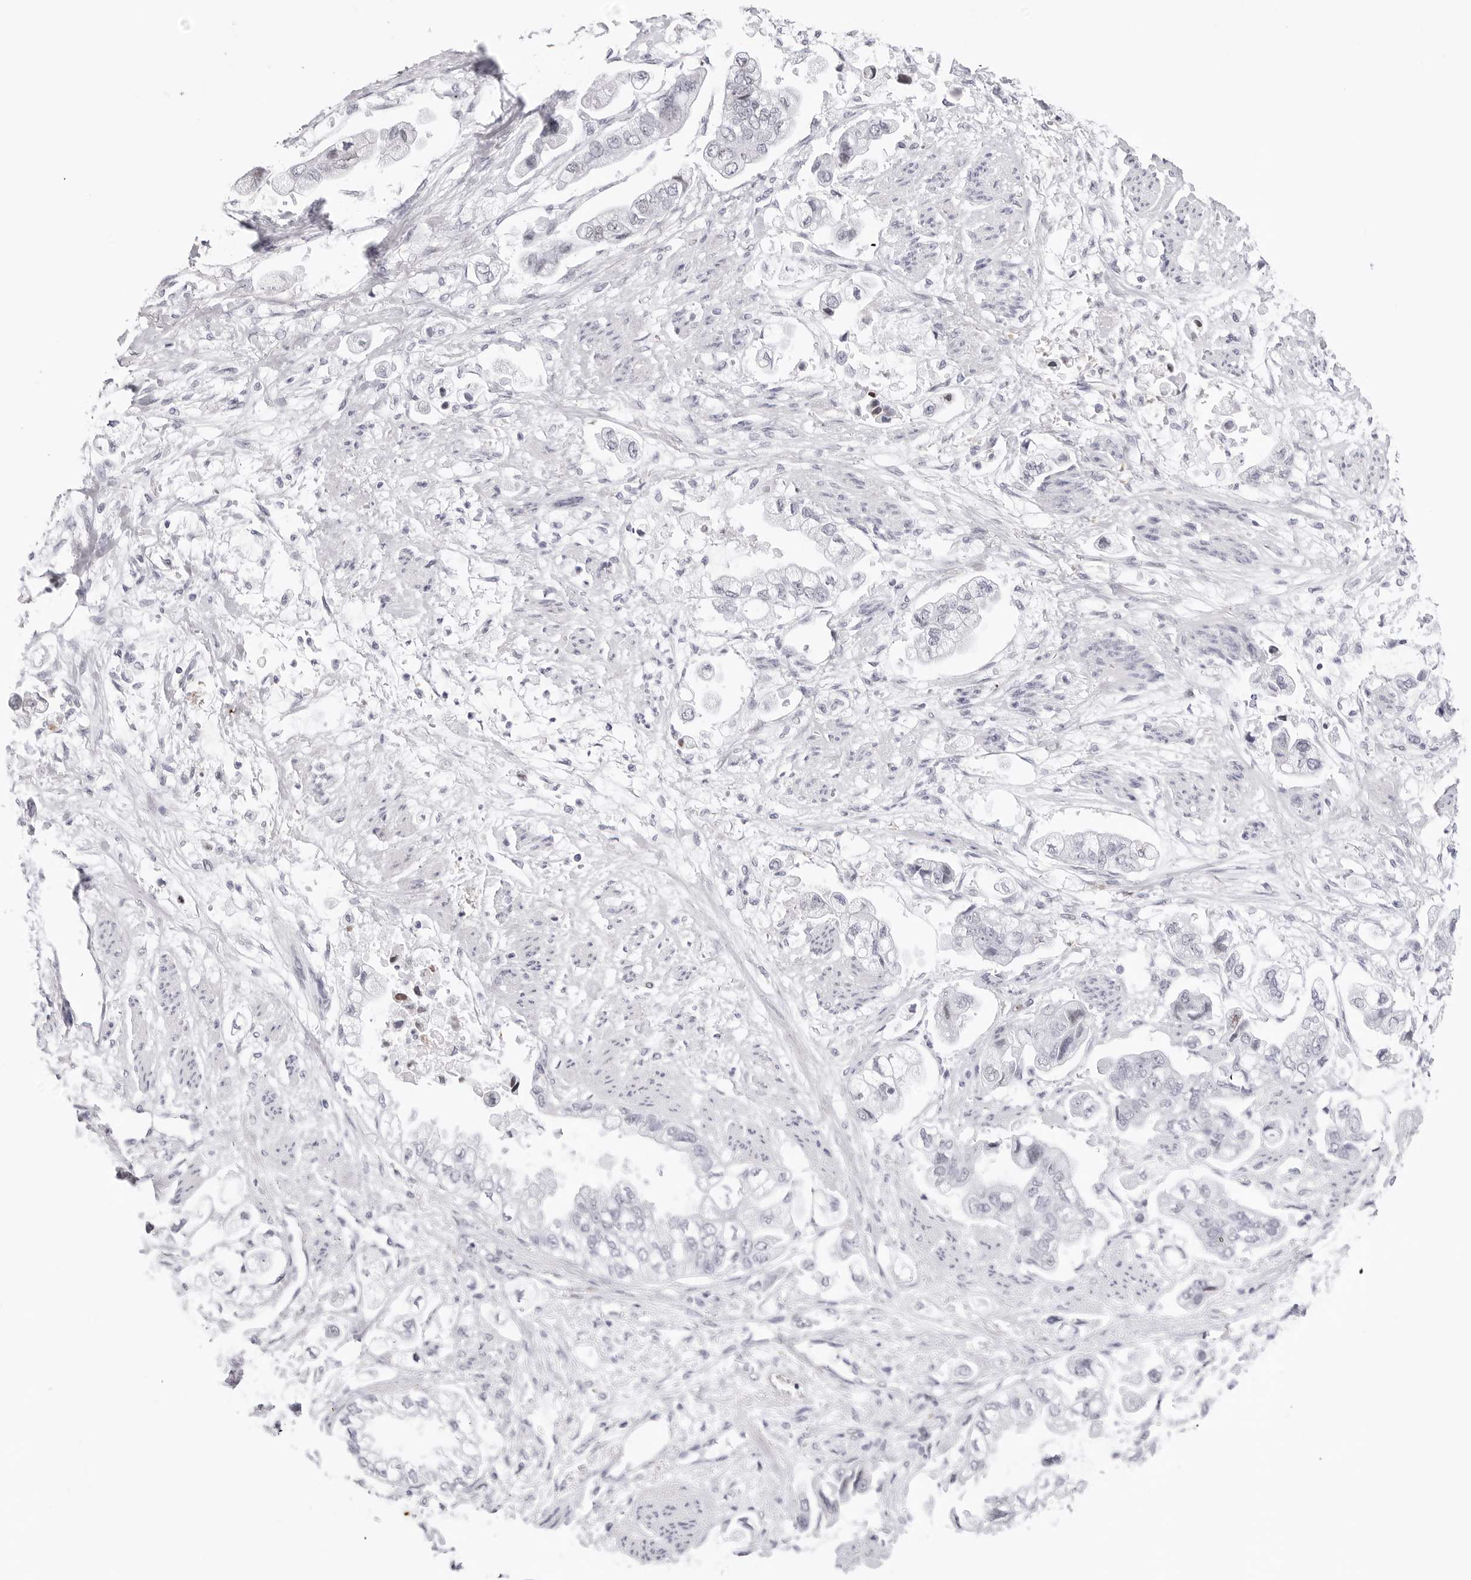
{"staining": {"intensity": "negative", "quantity": "none", "location": "none"}, "tissue": "stomach cancer", "cell_type": "Tumor cells", "image_type": "cancer", "snomed": [{"axis": "morphology", "description": "Adenocarcinoma, NOS"}, {"axis": "topography", "description": "Stomach"}], "caption": "Human stomach cancer (adenocarcinoma) stained for a protein using immunohistochemistry demonstrates no positivity in tumor cells.", "gene": "TSSK1B", "patient": {"sex": "male", "age": 62}}